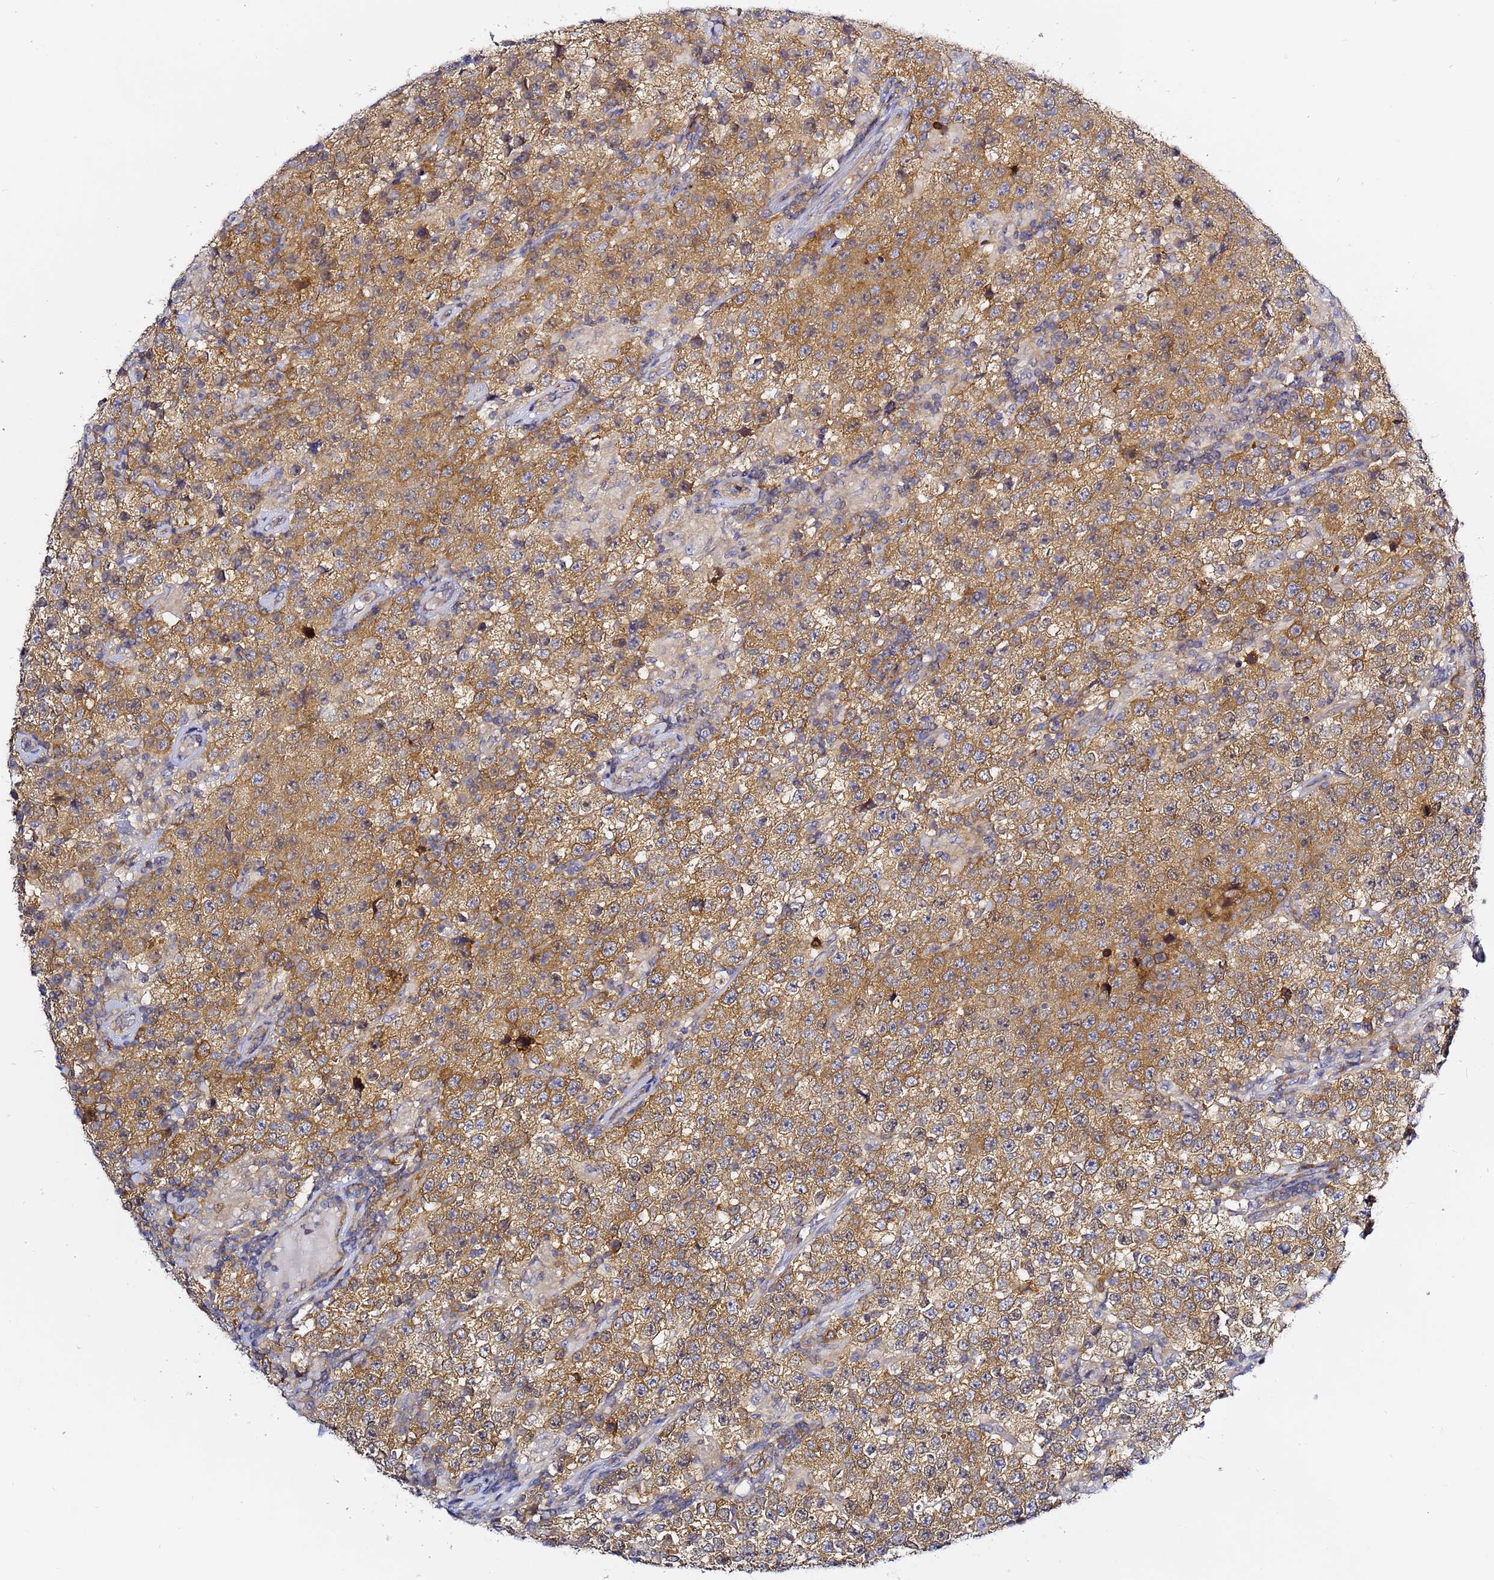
{"staining": {"intensity": "moderate", "quantity": ">75%", "location": "cytoplasmic/membranous"}, "tissue": "testis cancer", "cell_type": "Tumor cells", "image_type": "cancer", "snomed": [{"axis": "morphology", "description": "Seminoma, NOS"}, {"axis": "morphology", "description": "Carcinoma, Embryonal, NOS"}, {"axis": "topography", "description": "Testis"}], "caption": "Immunohistochemistry image of testis embryonal carcinoma stained for a protein (brown), which shows medium levels of moderate cytoplasmic/membranous staining in approximately >75% of tumor cells.", "gene": "LENG1", "patient": {"sex": "male", "age": 41}}